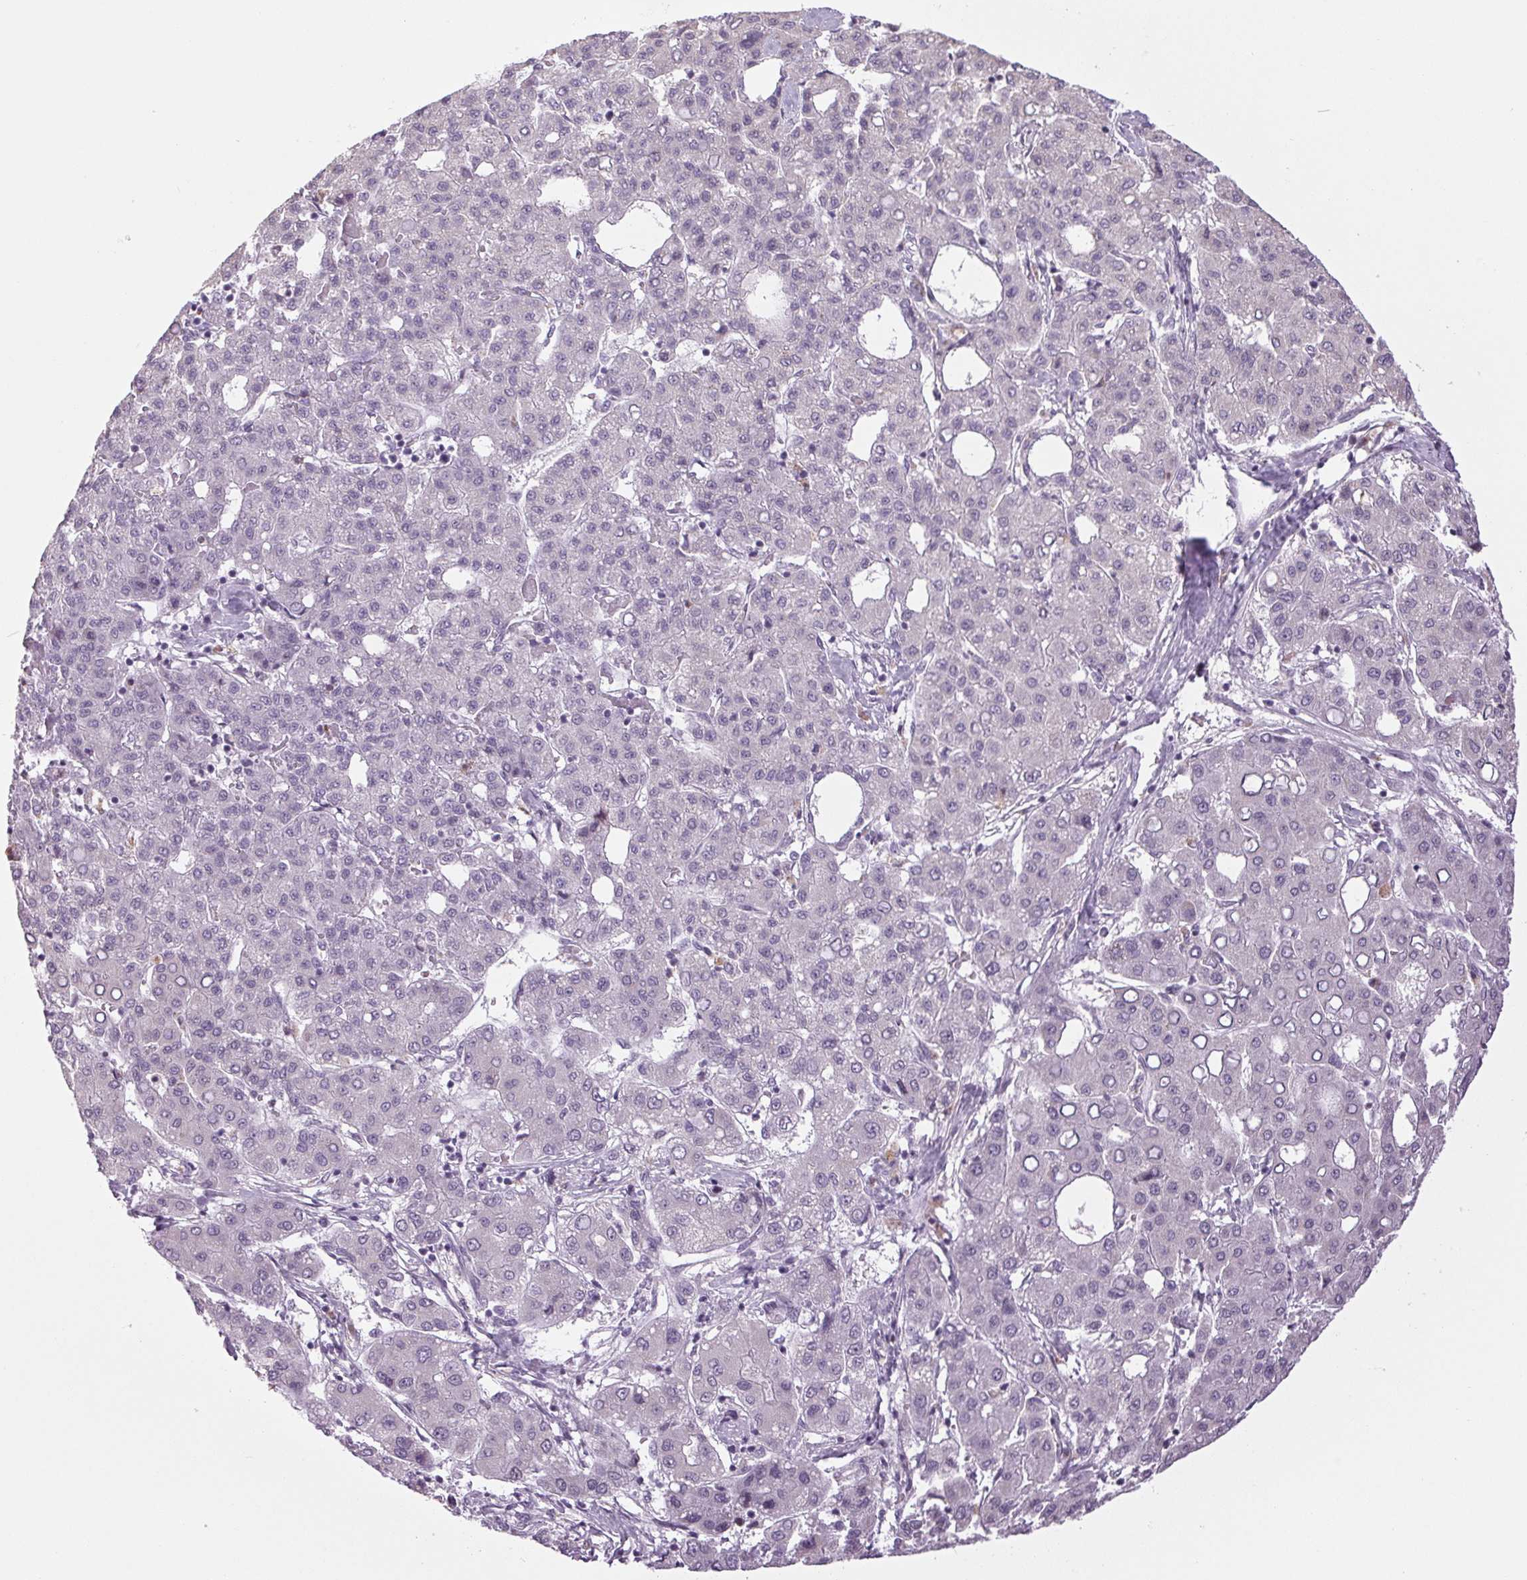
{"staining": {"intensity": "negative", "quantity": "none", "location": "none"}, "tissue": "liver cancer", "cell_type": "Tumor cells", "image_type": "cancer", "snomed": [{"axis": "morphology", "description": "Carcinoma, Hepatocellular, NOS"}, {"axis": "topography", "description": "Liver"}], "caption": "Tumor cells show no significant staining in liver hepatocellular carcinoma.", "gene": "SMIM6", "patient": {"sex": "male", "age": 65}}